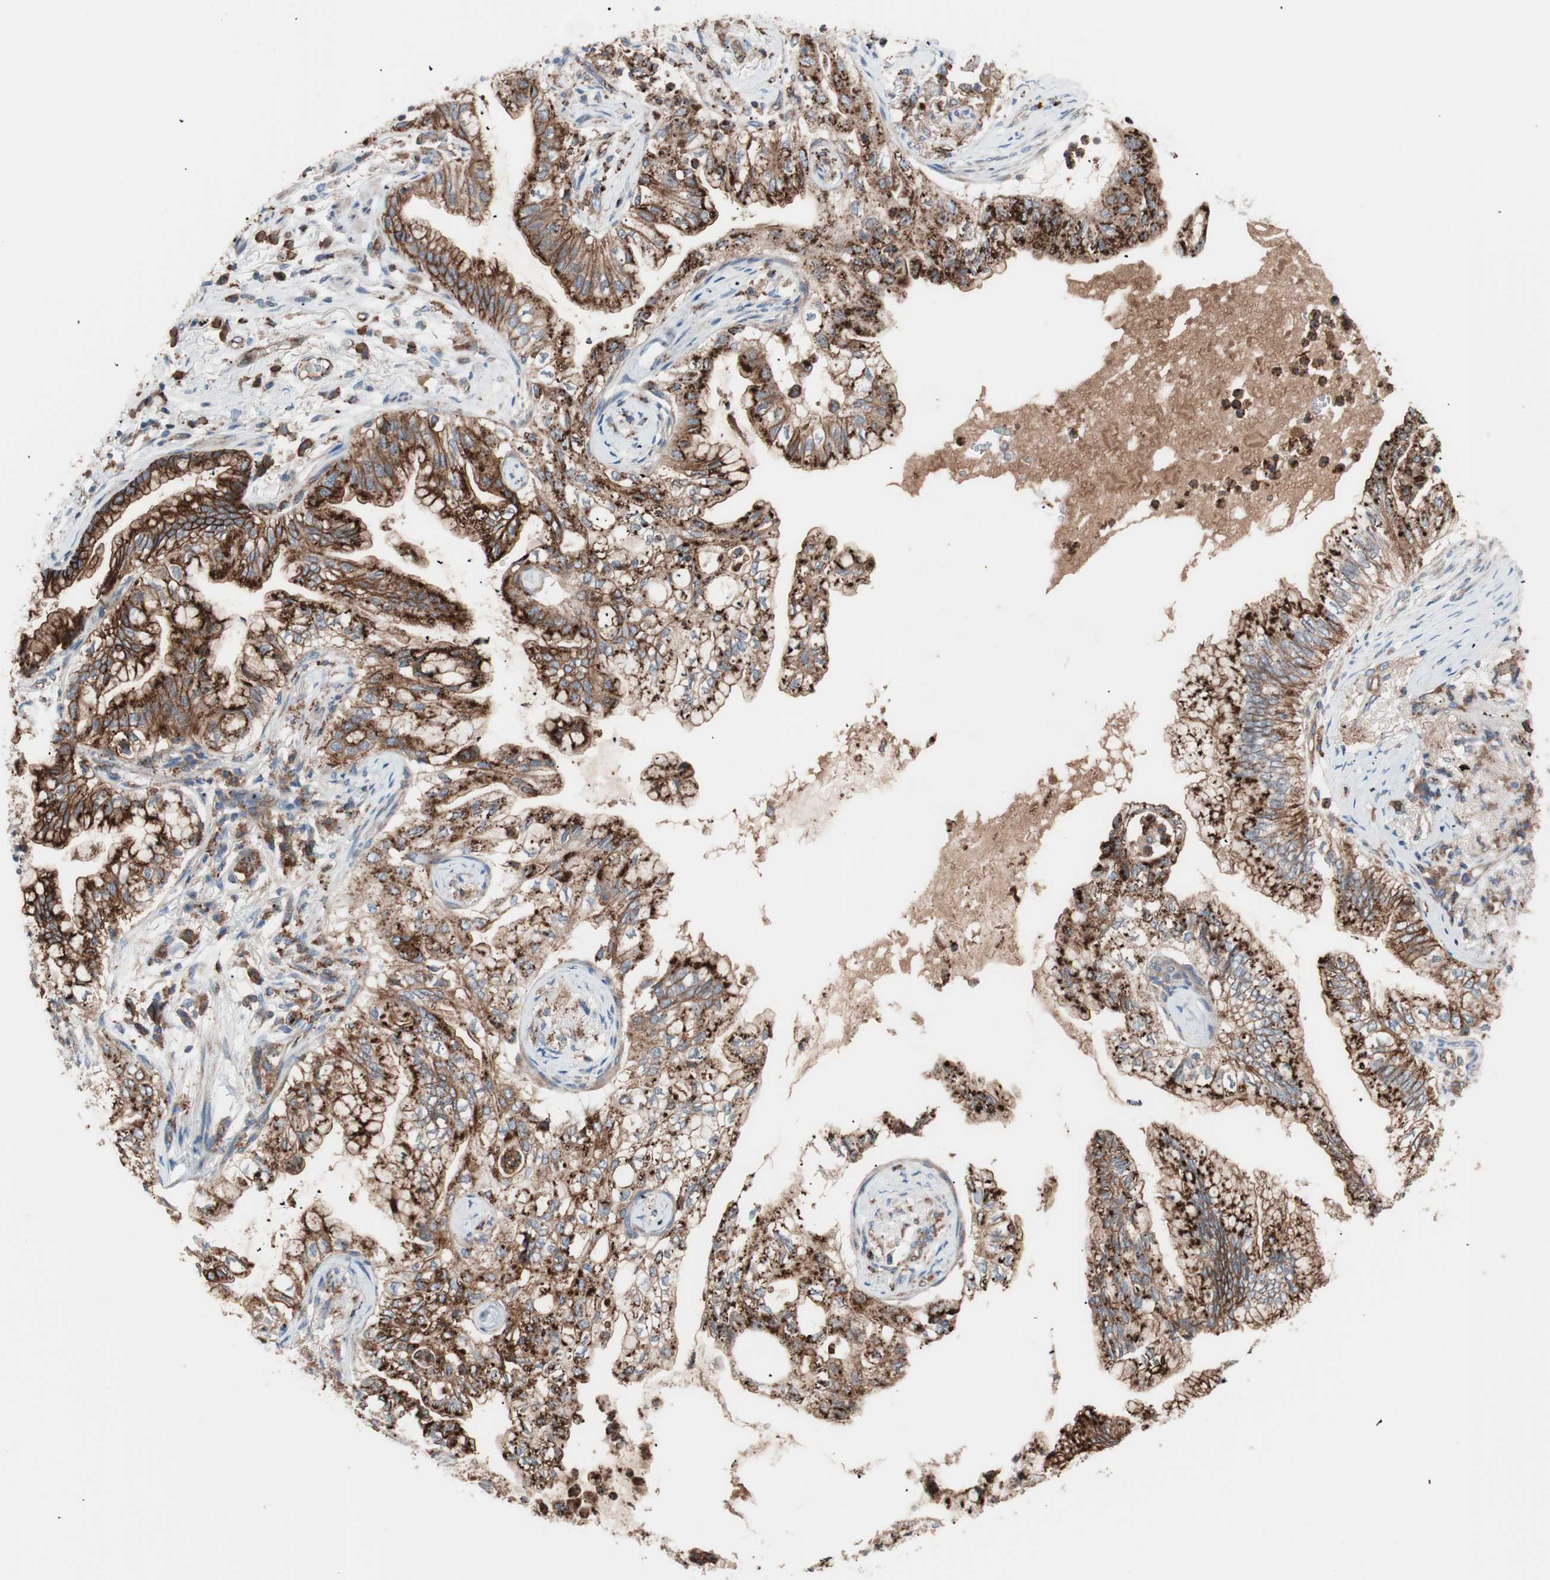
{"staining": {"intensity": "strong", "quantity": ">75%", "location": "cytoplasmic/membranous"}, "tissue": "lung cancer", "cell_type": "Tumor cells", "image_type": "cancer", "snomed": [{"axis": "morphology", "description": "Adenocarcinoma, NOS"}, {"axis": "topography", "description": "Lung"}], "caption": "A high-resolution image shows immunohistochemistry (IHC) staining of adenocarcinoma (lung), which exhibits strong cytoplasmic/membranous staining in about >75% of tumor cells.", "gene": "FLOT2", "patient": {"sex": "female", "age": 70}}